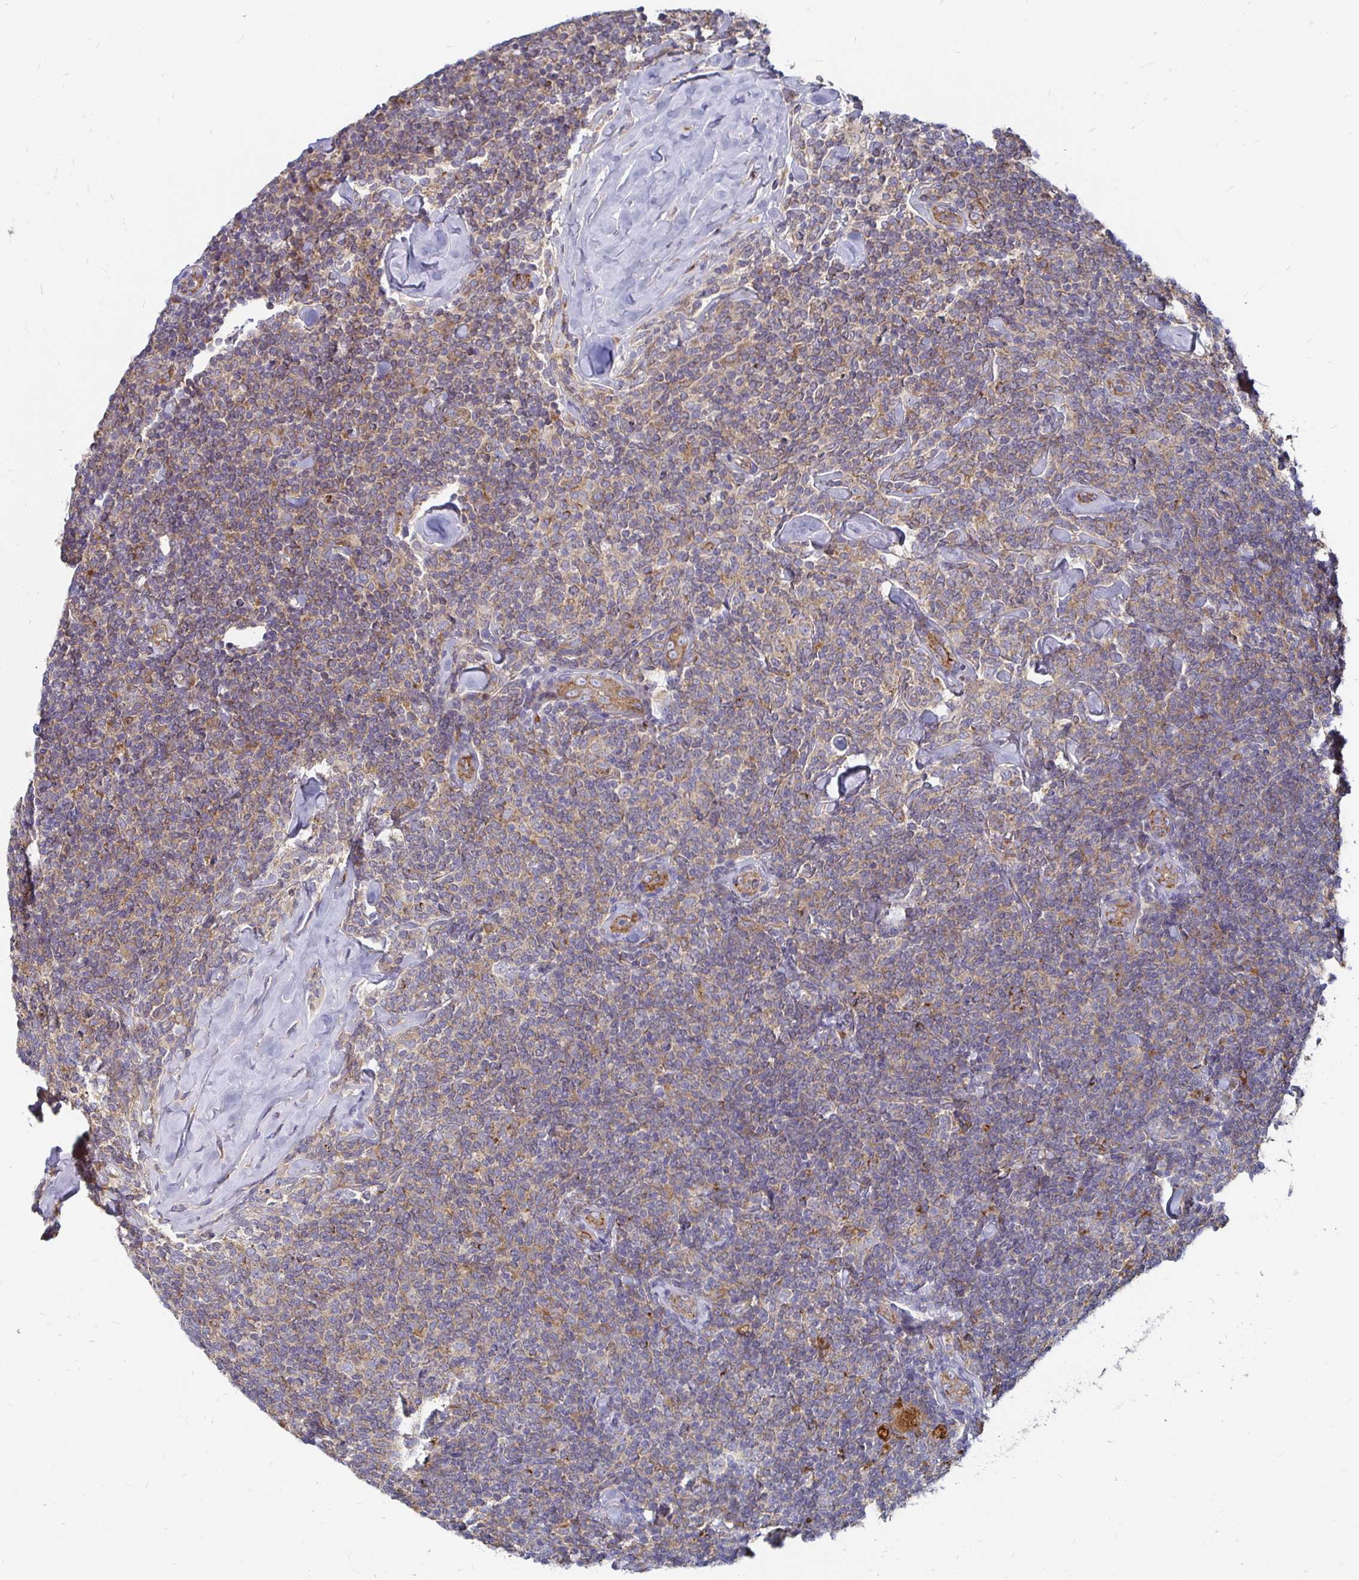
{"staining": {"intensity": "weak", "quantity": "25%-75%", "location": "cytoplasmic/membranous"}, "tissue": "lymphoma", "cell_type": "Tumor cells", "image_type": "cancer", "snomed": [{"axis": "morphology", "description": "Malignant lymphoma, non-Hodgkin's type, Low grade"}, {"axis": "topography", "description": "Lymph node"}], "caption": "Human low-grade malignant lymphoma, non-Hodgkin's type stained for a protein (brown) exhibits weak cytoplasmic/membranous positive staining in about 25%-75% of tumor cells.", "gene": "NCSTN", "patient": {"sex": "female", "age": 56}}